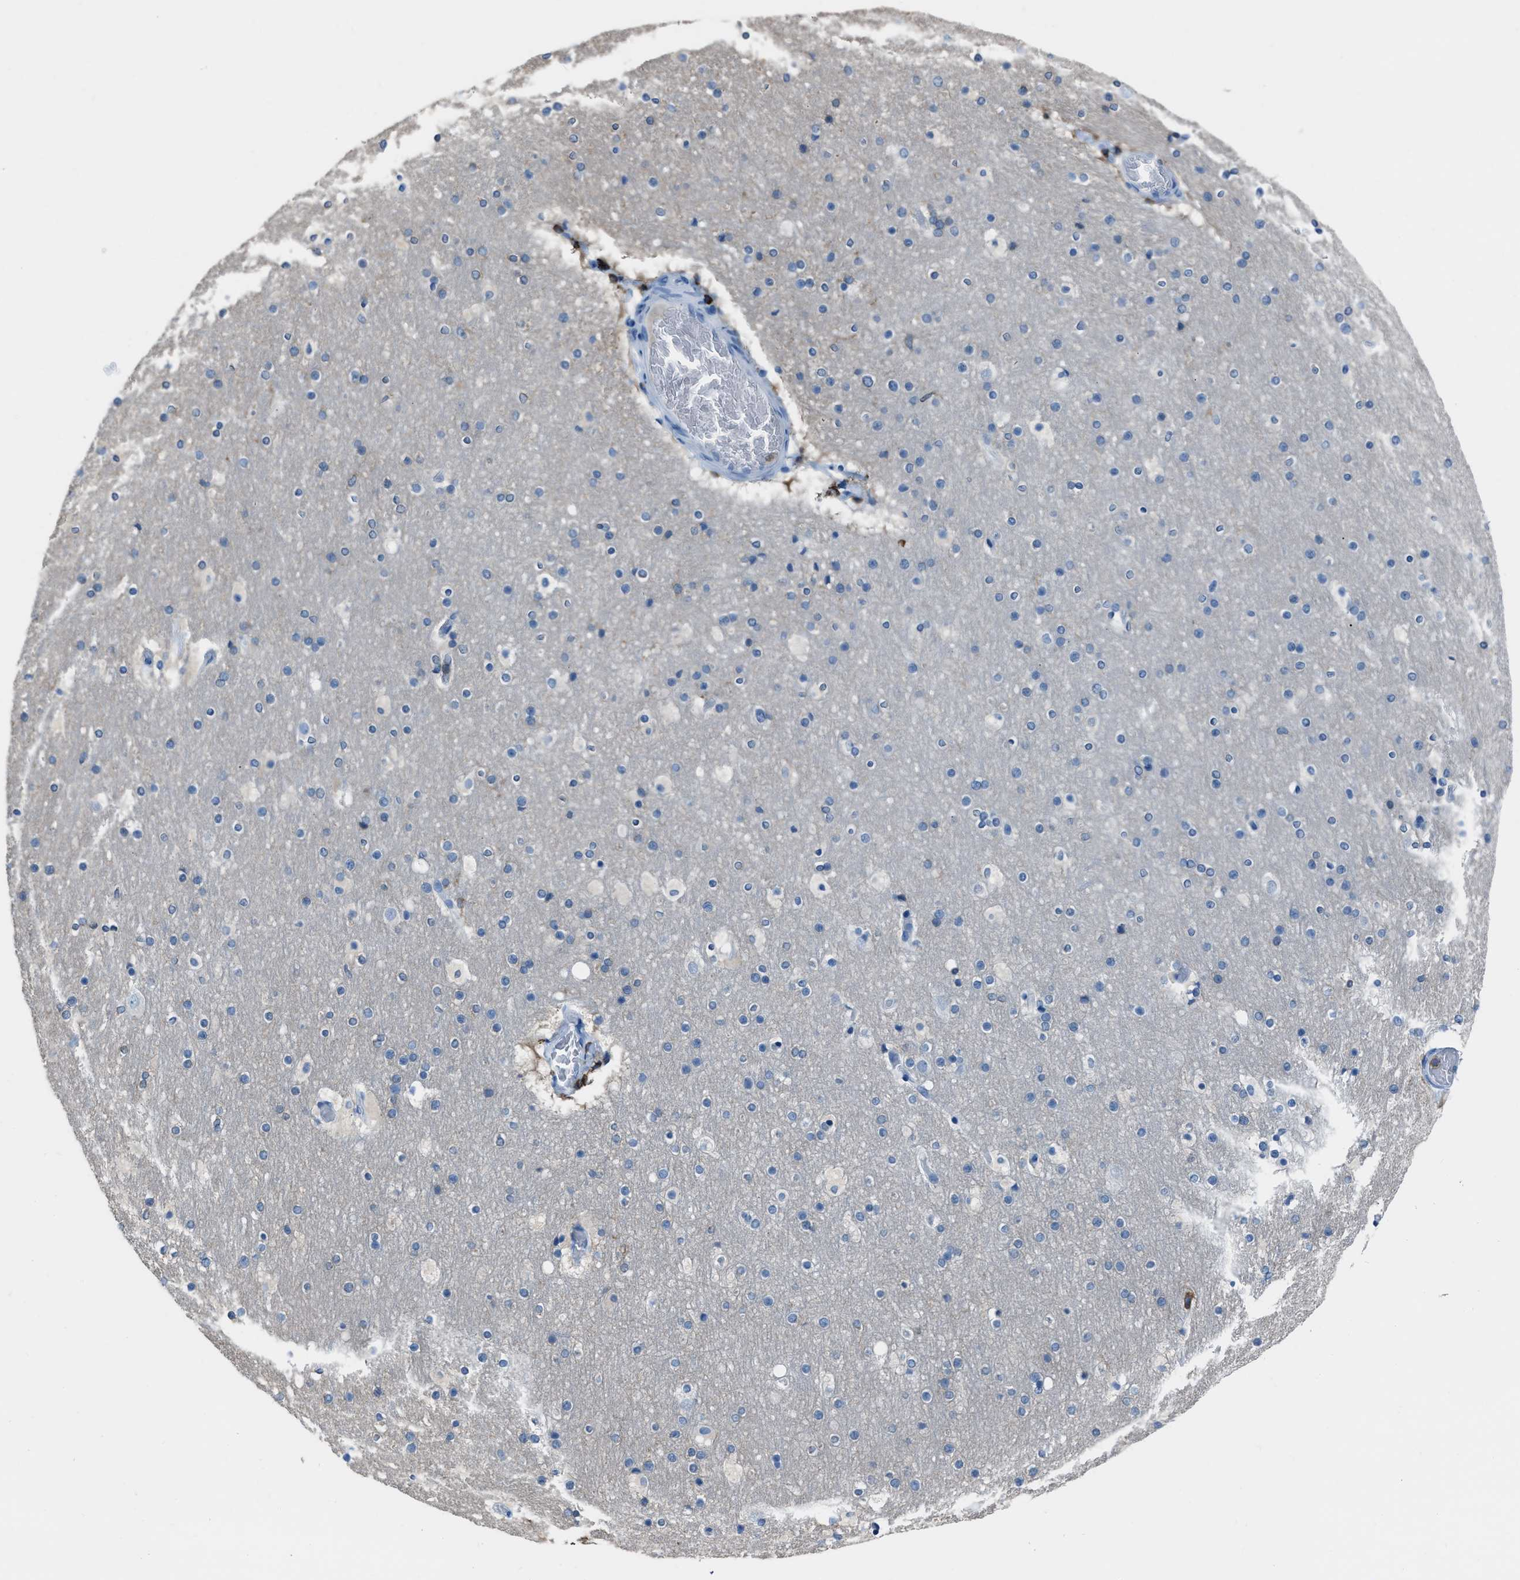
{"staining": {"intensity": "negative", "quantity": "none", "location": "none"}, "tissue": "cerebral cortex", "cell_type": "Endothelial cells", "image_type": "normal", "snomed": [{"axis": "morphology", "description": "Normal tissue, NOS"}, {"axis": "topography", "description": "Cerebral cortex"}], "caption": "High magnification brightfield microscopy of normal cerebral cortex stained with DAB (3,3'-diaminobenzidine) (brown) and counterstained with hematoxylin (blue): endothelial cells show no significant positivity.", "gene": "LSP1", "patient": {"sex": "male", "age": 57}}